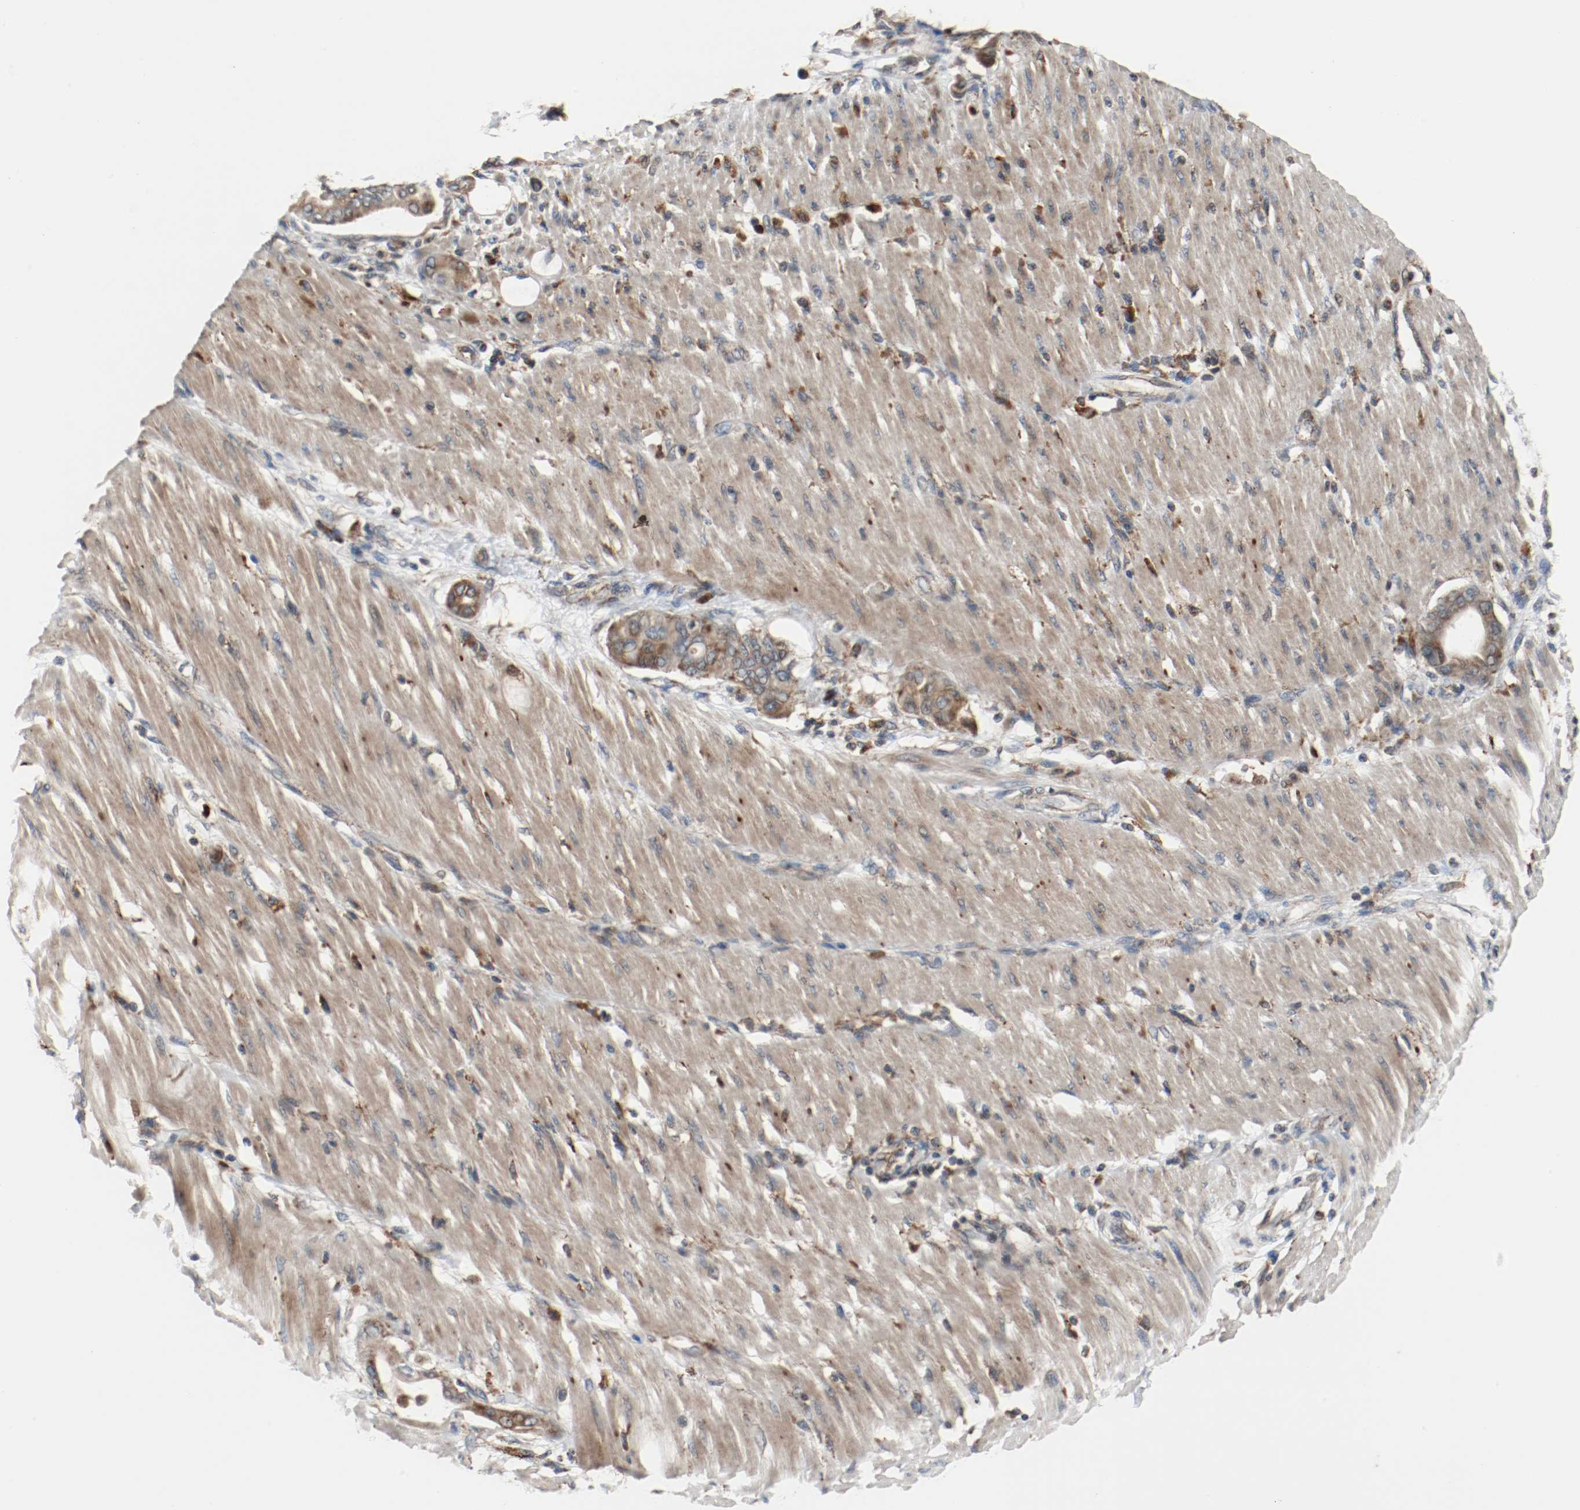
{"staining": {"intensity": "moderate", "quantity": ">75%", "location": "cytoplasmic/membranous"}, "tissue": "pancreatic cancer", "cell_type": "Tumor cells", "image_type": "cancer", "snomed": [{"axis": "morphology", "description": "Adenocarcinoma, NOS"}, {"axis": "morphology", "description": "Adenocarcinoma, metastatic, NOS"}, {"axis": "topography", "description": "Lymph node"}, {"axis": "topography", "description": "Pancreas"}, {"axis": "topography", "description": "Duodenum"}], "caption": "Tumor cells exhibit medium levels of moderate cytoplasmic/membranous positivity in approximately >75% of cells in metastatic adenocarcinoma (pancreatic).", "gene": "LAMP2", "patient": {"sex": "female", "age": 64}}